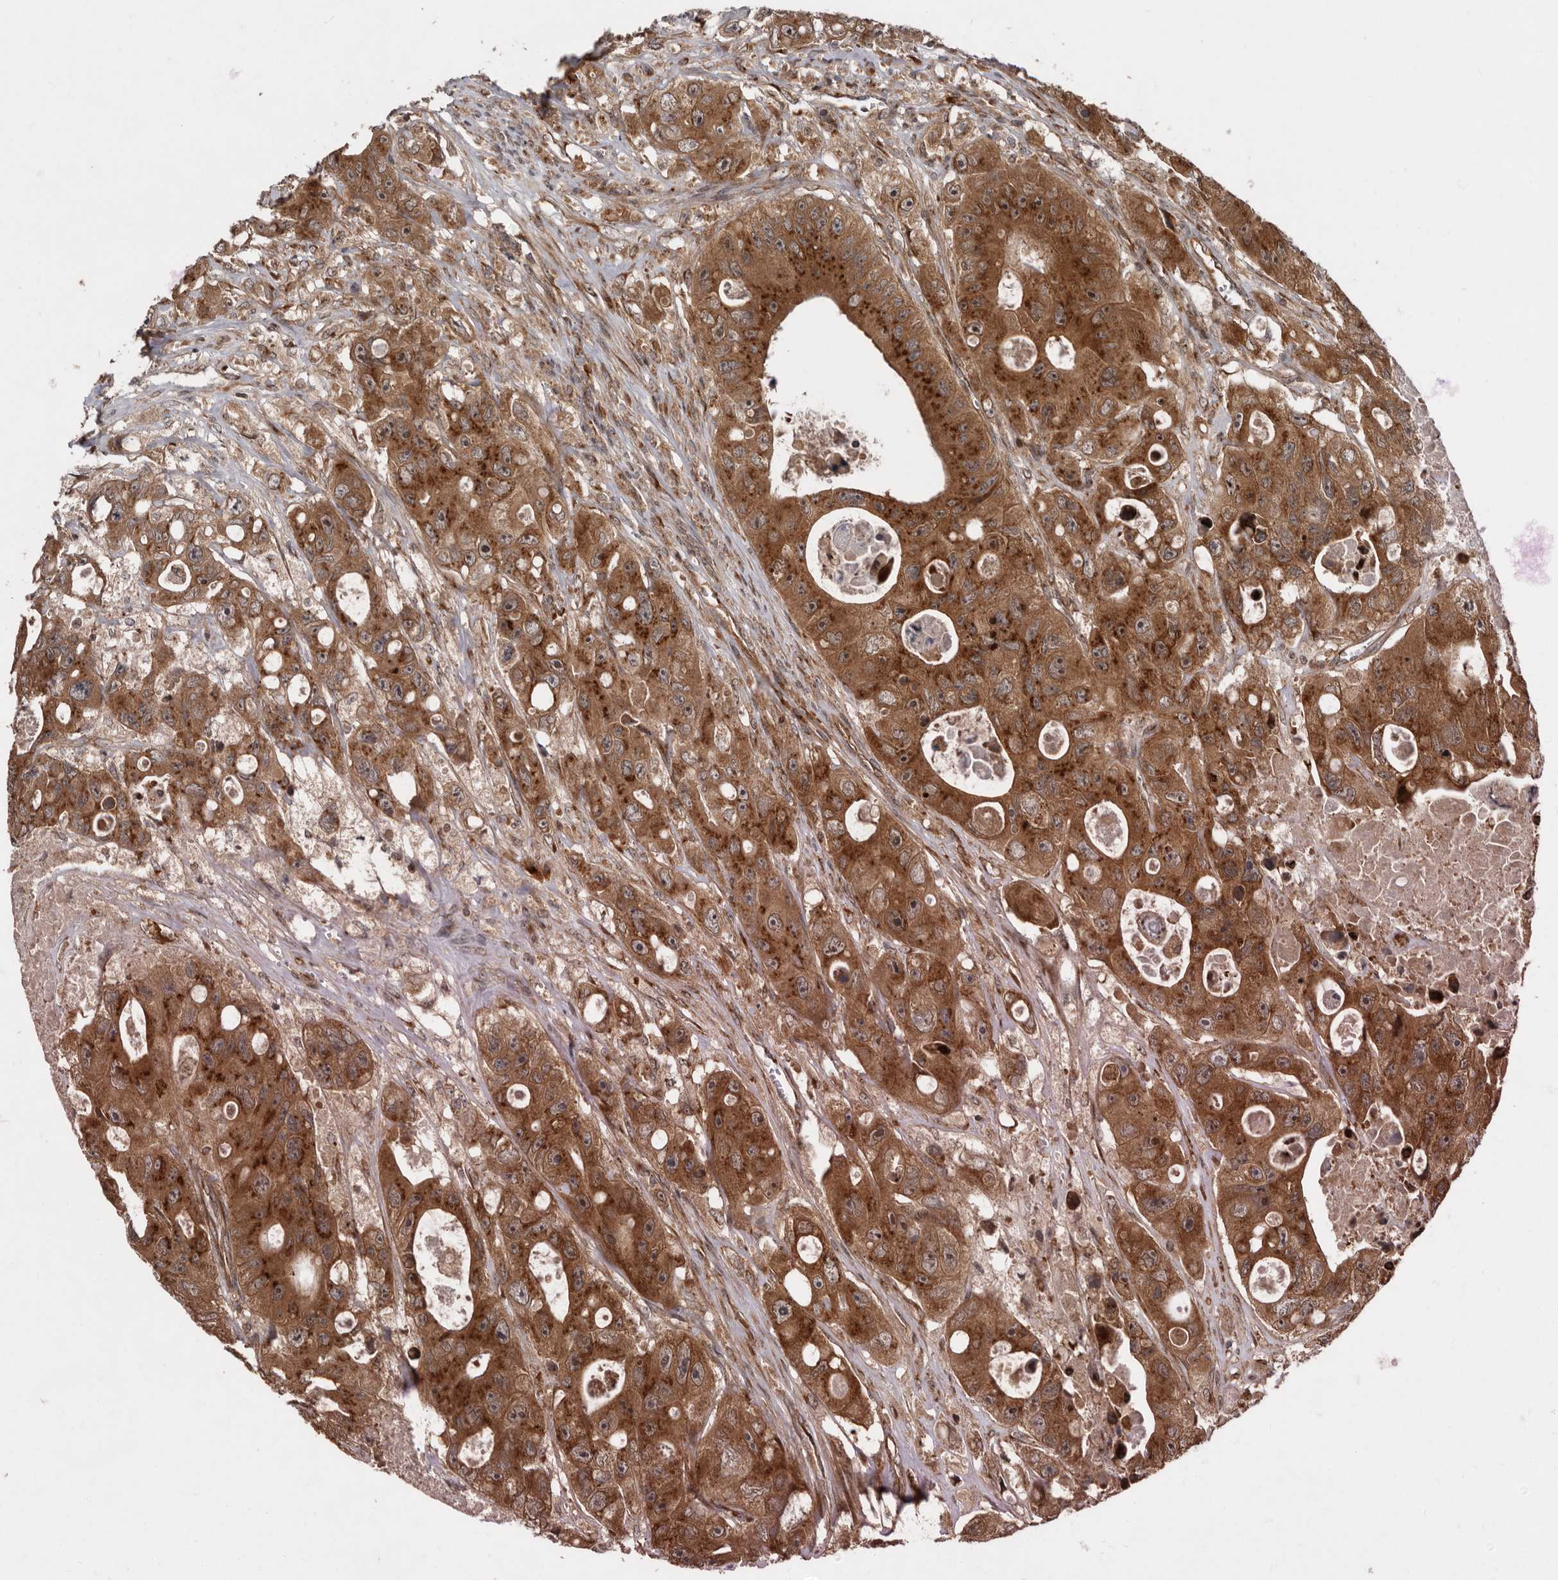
{"staining": {"intensity": "strong", "quantity": ">75%", "location": "cytoplasmic/membranous,nuclear"}, "tissue": "colorectal cancer", "cell_type": "Tumor cells", "image_type": "cancer", "snomed": [{"axis": "morphology", "description": "Adenocarcinoma, NOS"}, {"axis": "topography", "description": "Colon"}], "caption": "Immunohistochemistry (IHC) micrograph of human colorectal cancer stained for a protein (brown), which shows high levels of strong cytoplasmic/membranous and nuclear positivity in about >75% of tumor cells.", "gene": "CCDC190", "patient": {"sex": "female", "age": 46}}